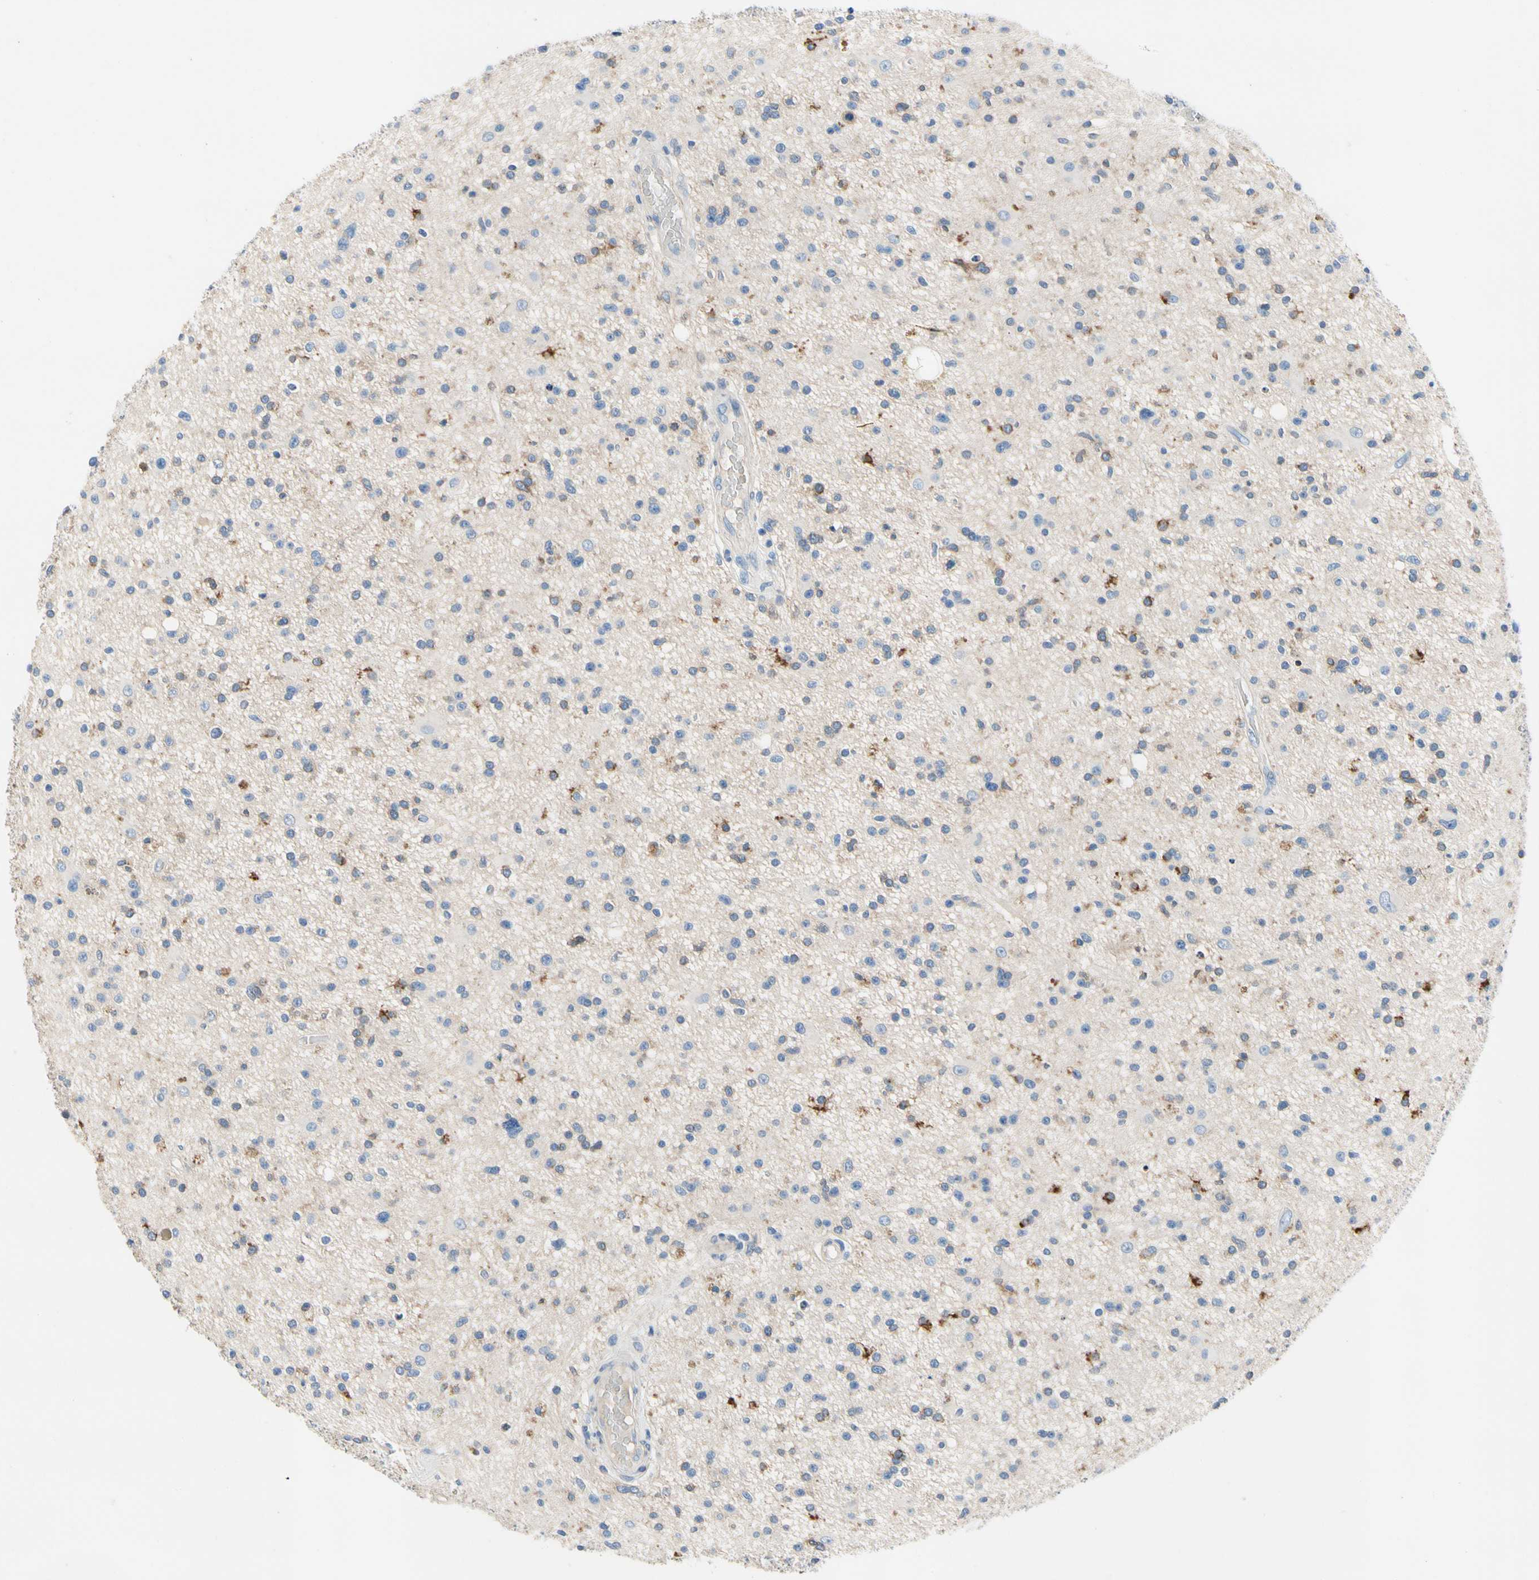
{"staining": {"intensity": "moderate", "quantity": "<25%", "location": "cytoplasmic/membranous"}, "tissue": "glioma", "cell_type": "Tumor cells", "image_type": "cancer", "snomed": [{"axis": "morphology", "description": "Glioma, malignant, High grade"}, {"axis": "topography", "description": "Brain"}], "caption": "This image demonstrates high-grade glioma (malignant) stained with immunohistochemistry (IHC) to label a protein in brown. The cytoplasmic/membranous of tumor cells show moderate positivity for the protein. Nuclei are counter-stained blue.", "gene": "CA14", "patient": {"sex": "male", "age": 33}}